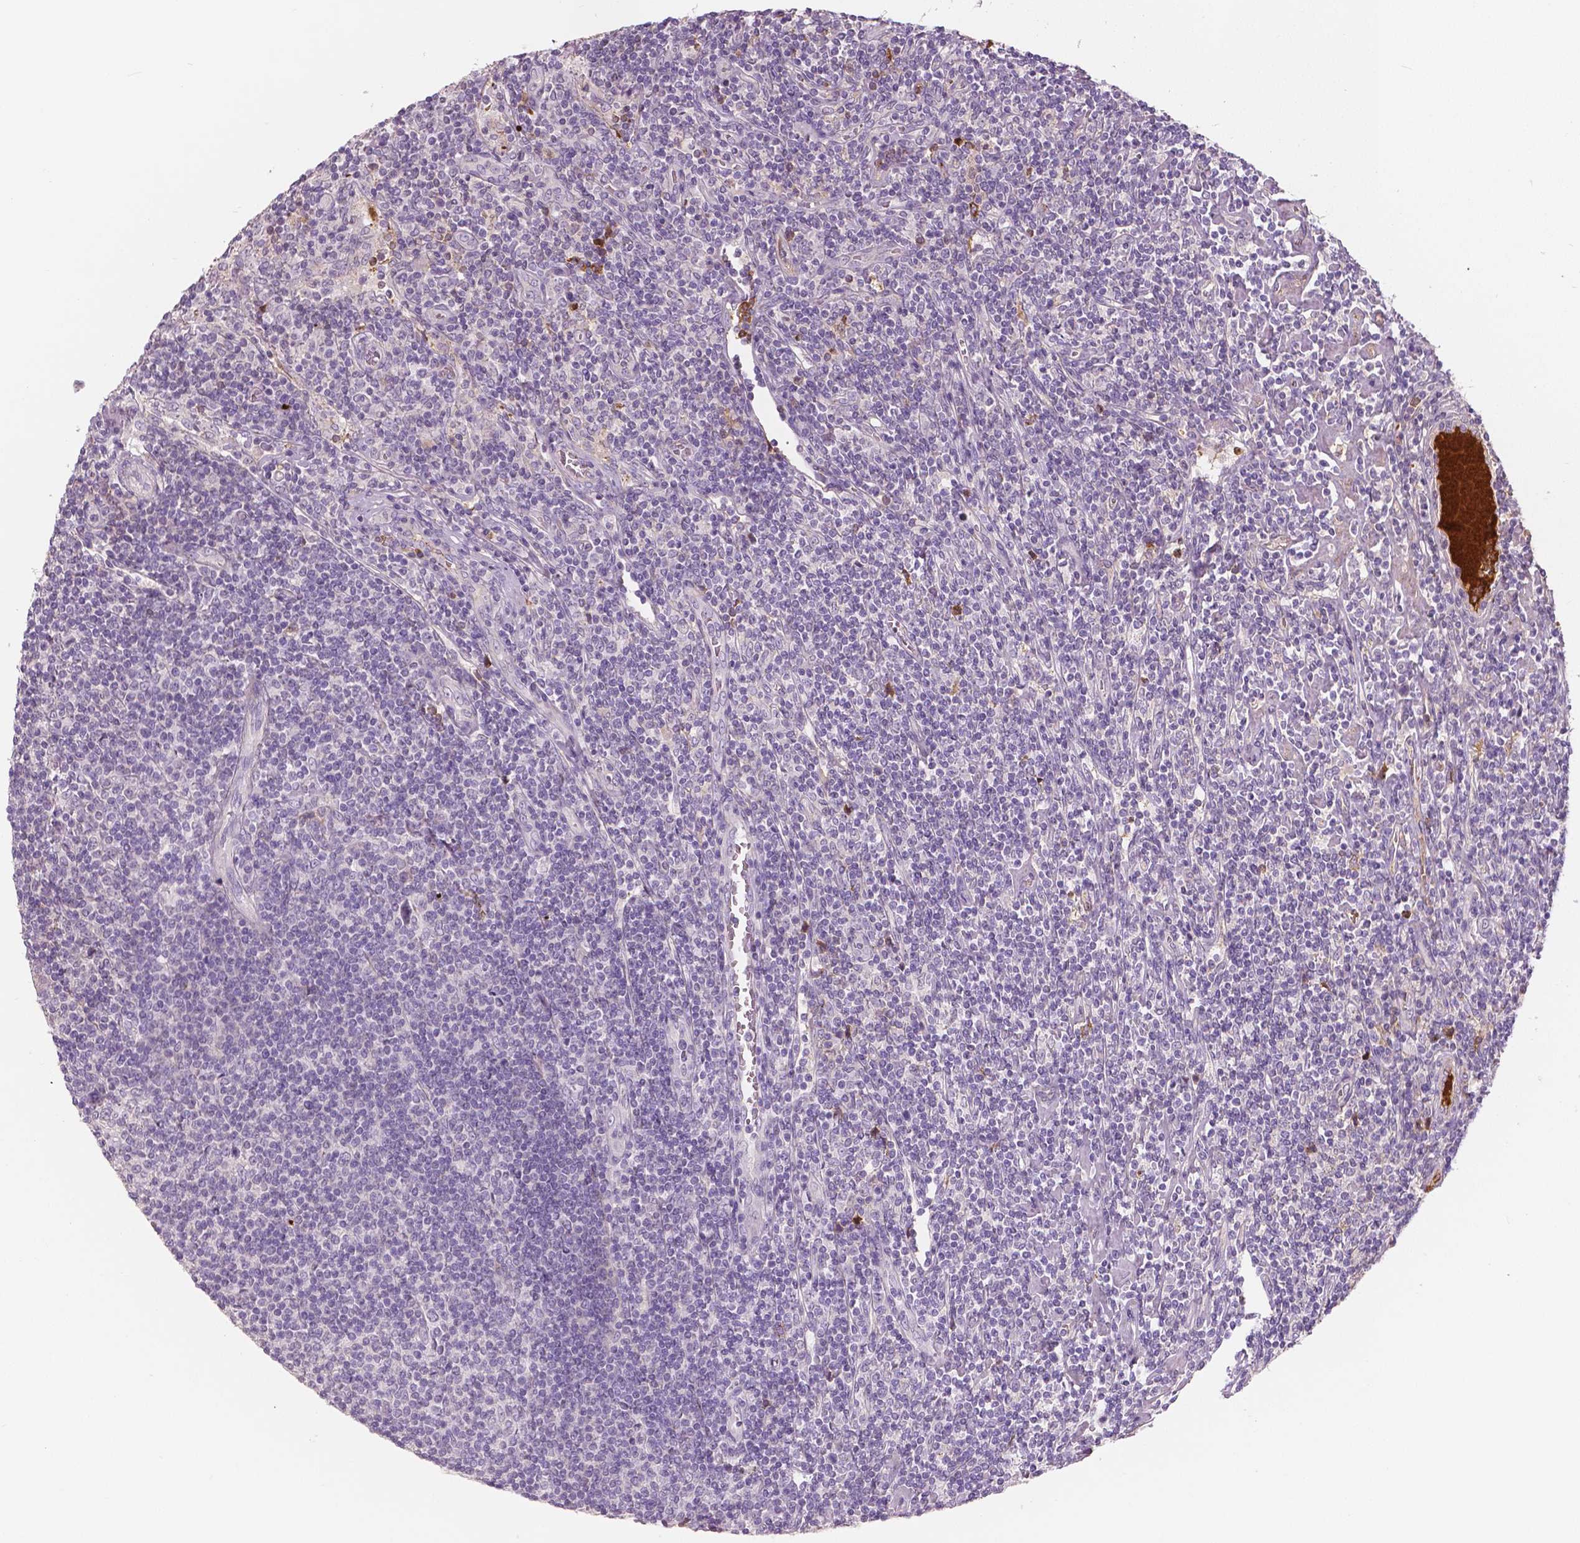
{"staining": {"intensity": "negative", "quantity": "none", "location": "none"}, "tissue": "lymphoma", "cell_type": "Tumor cells", "image_type": "cancer", "snomed": [{"axis": "morphology", "description": "Hodgkin's disease, NOS"}, {"axis": "topography", "description": "Lymph node"}], "caption": "An IHC micrograph of Hodgkin's disease is shown. There is no staining in tumor cells of Hodgkin's disease.", "gene": "APOA4", "patient": {"sex": "male", "age": 40}}